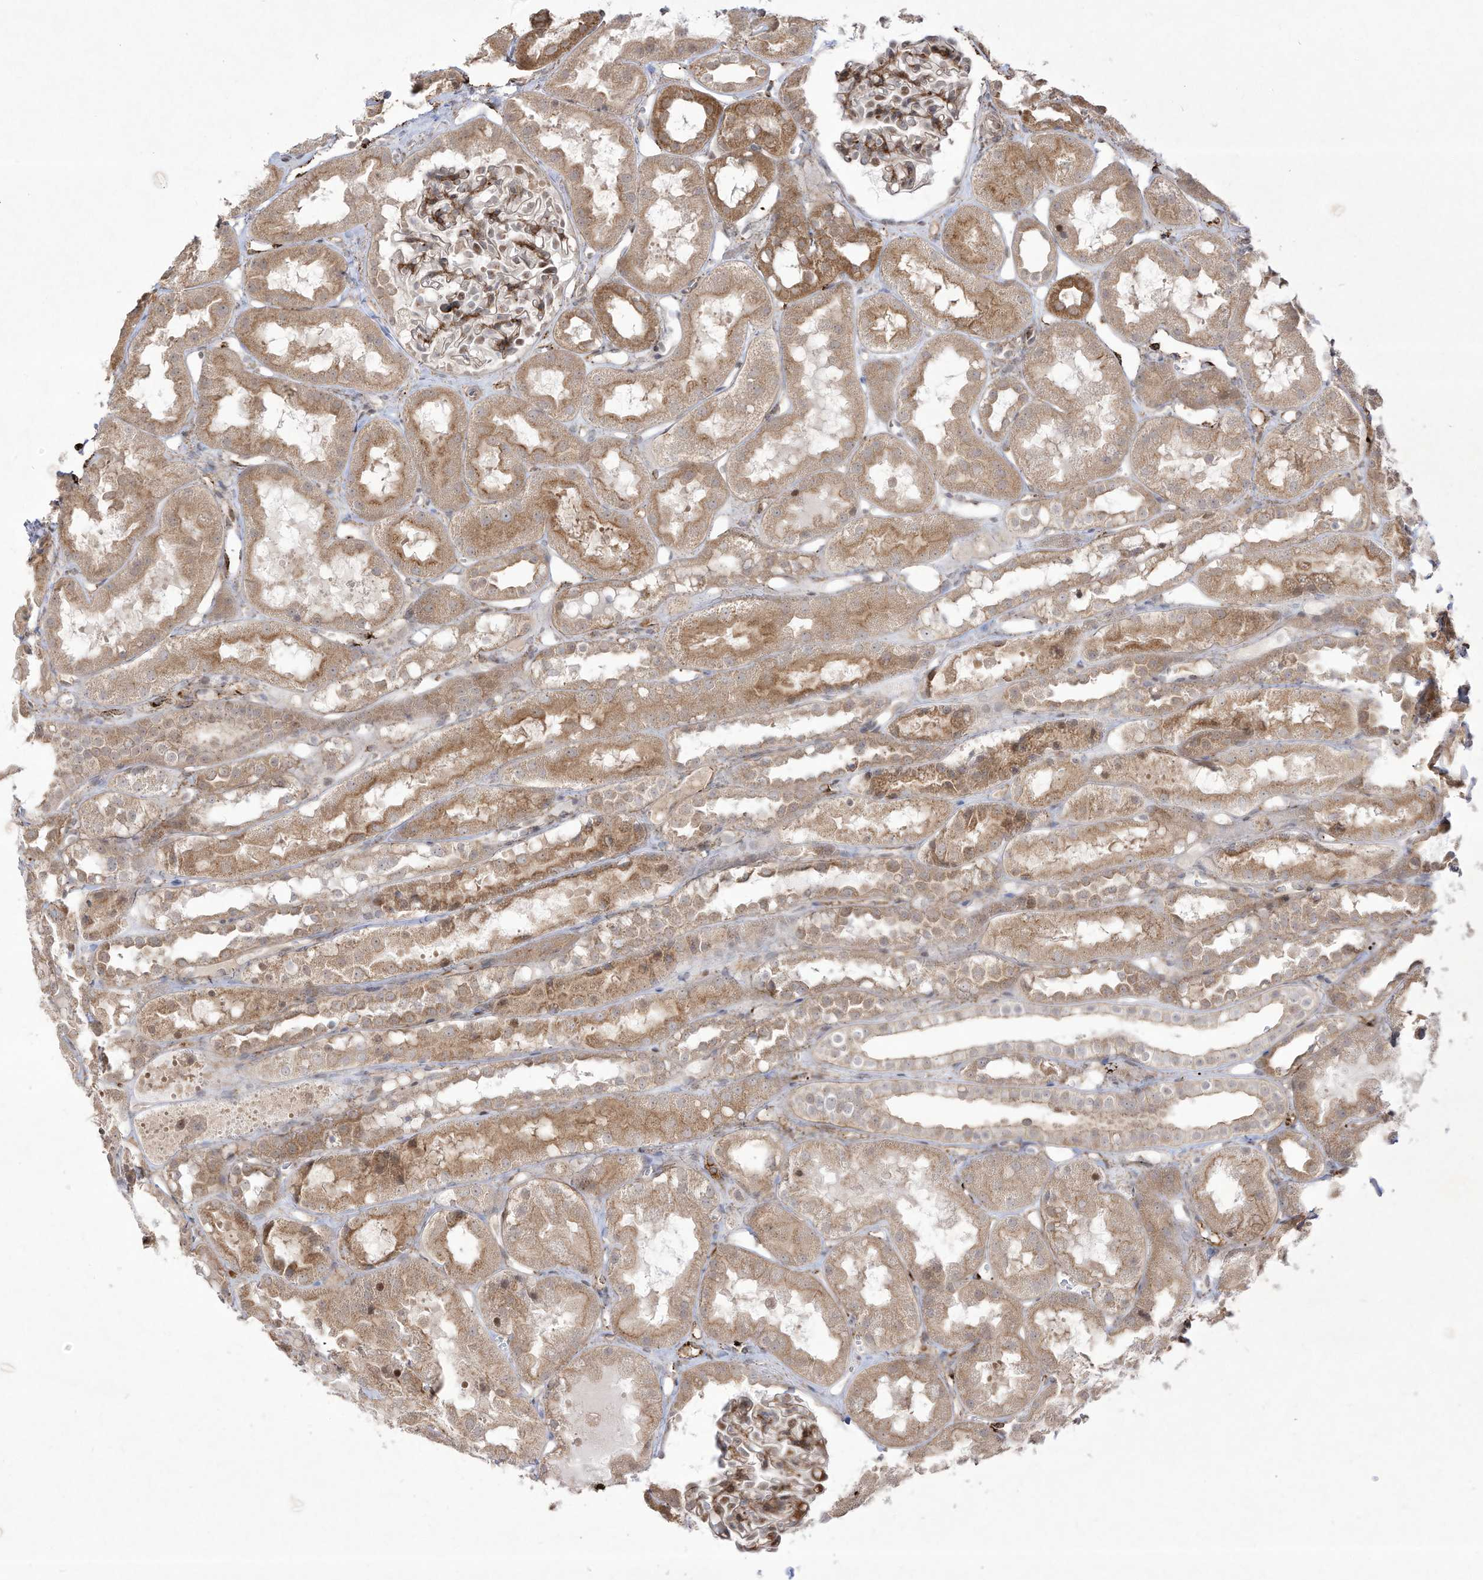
{"staining": {"intensity": "moderate", "quantity": "<25%", "location": "cytoplasmic/membranous"}, "tissue": "kidney", "cell_type": "Cells in glomeruli", "image_type": "normal", "snomed": [{"axis": "morphology", "description": "Normal tissue, NOS"}, {"axis": "topography", "description": "Kidney"}], "caption": "Immunohistochemistry (IHC) staining of benign kidney, which reveals low levels of moderate cytoplasmic/membranous expression in approximately <25% of cells in glomeruli indicating moderate cytoplasmic/membranous protein staining. The staining was performed using DAB (brown) for protein detection and nuclei were counterstained in hematoxylin (blue).", "gene": "ZGRF1", "patient": {"sex": "male", "age": 16}}